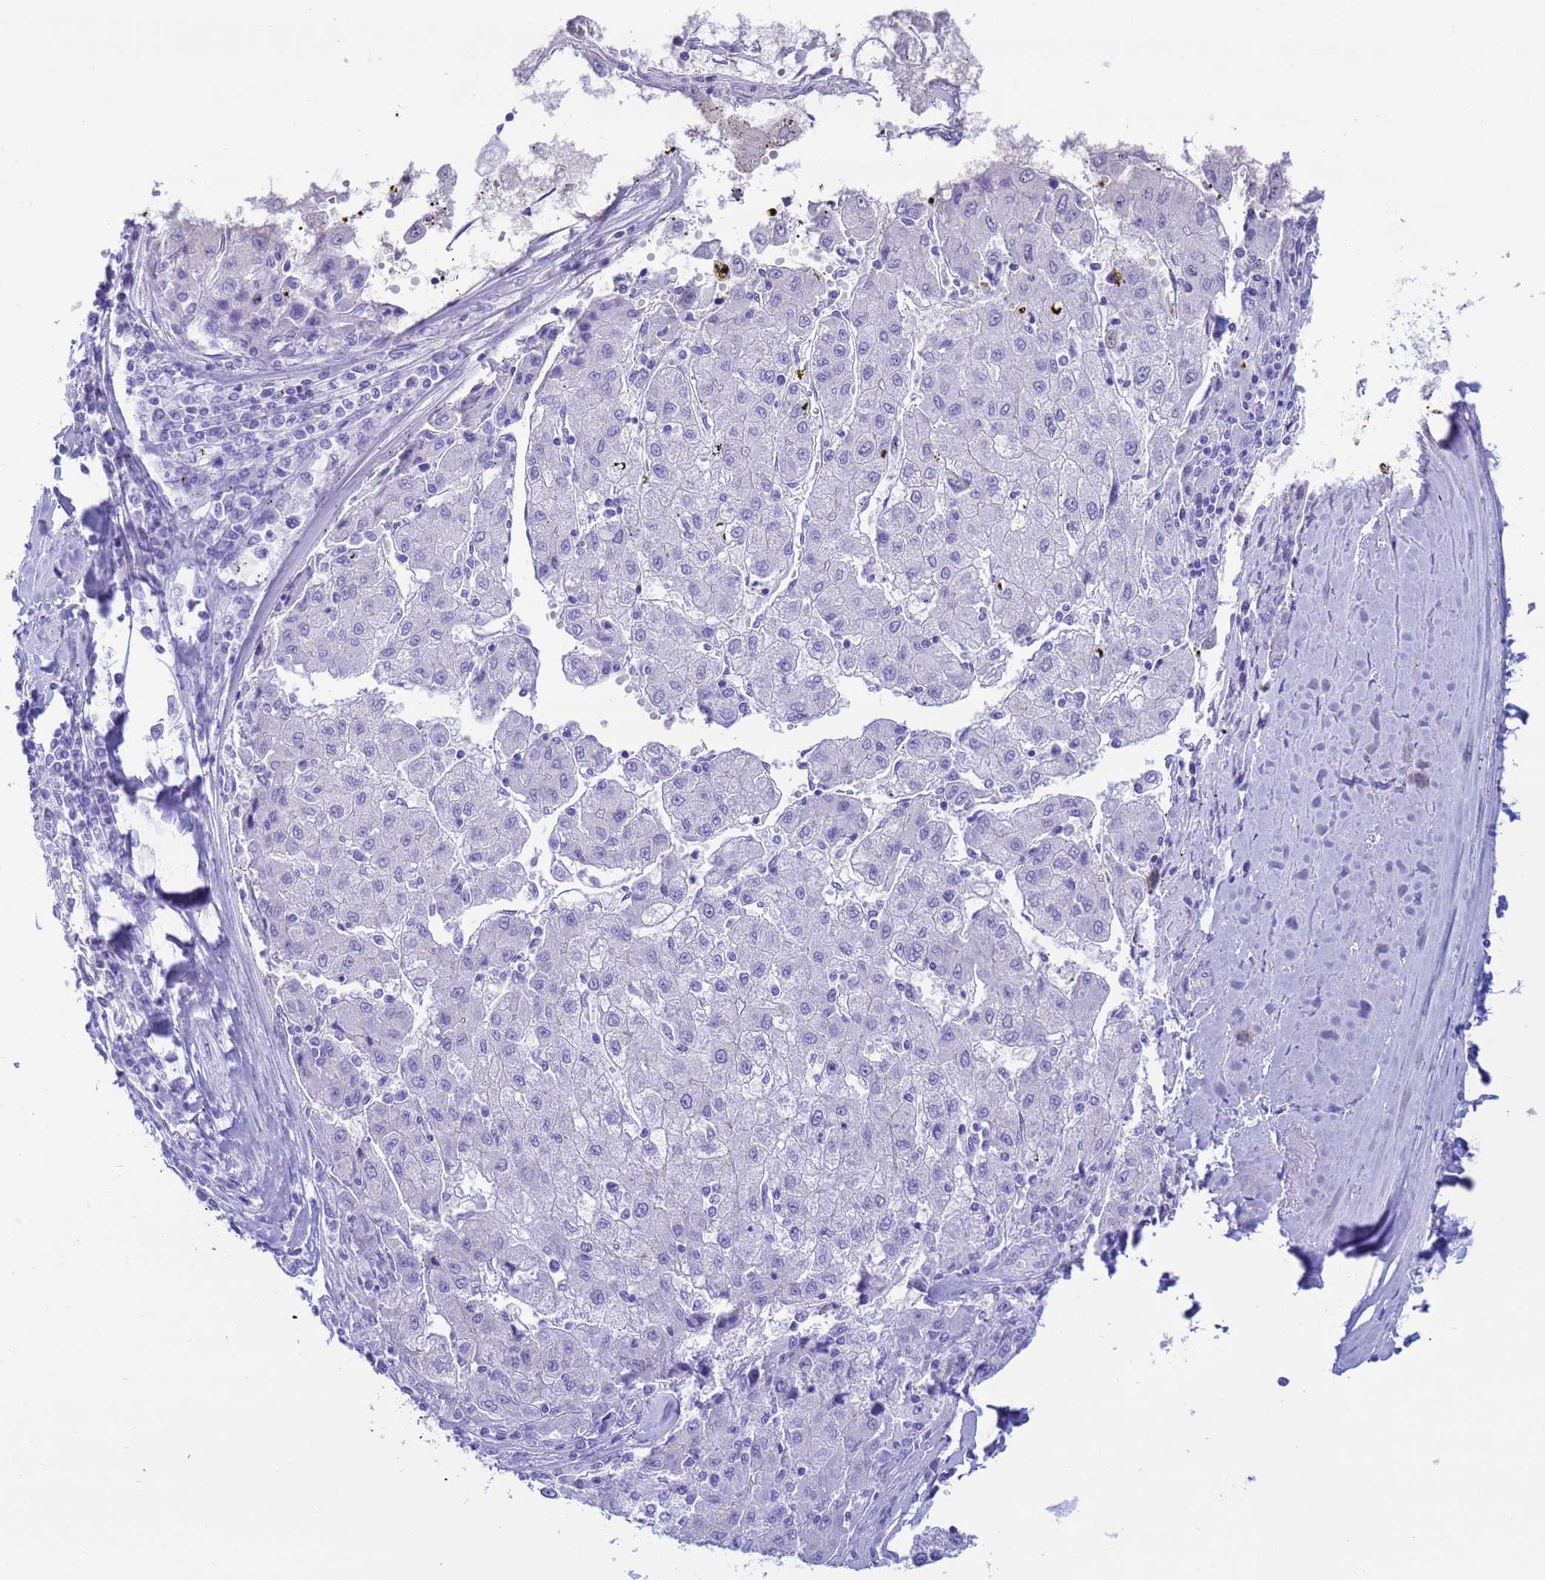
{"staining": {"intensity": "negative", "quantity": "none", "location": "none"}, "tissue": "liver cancer", "cell_type": "Tumor cells", "image_type": "cancer", "snomed": [{"axis": "morphology", "description": "Carcinoma, Hepatocellular, NOS"}, {"axis": "topography", "description": "Liver"}], "caption": "Immunohistochemistry (IHC) of human liver cancer reveals no staining in tumor cells.", "gene": "AQP12A", "patient": {"sex": "male", "age": 72}}